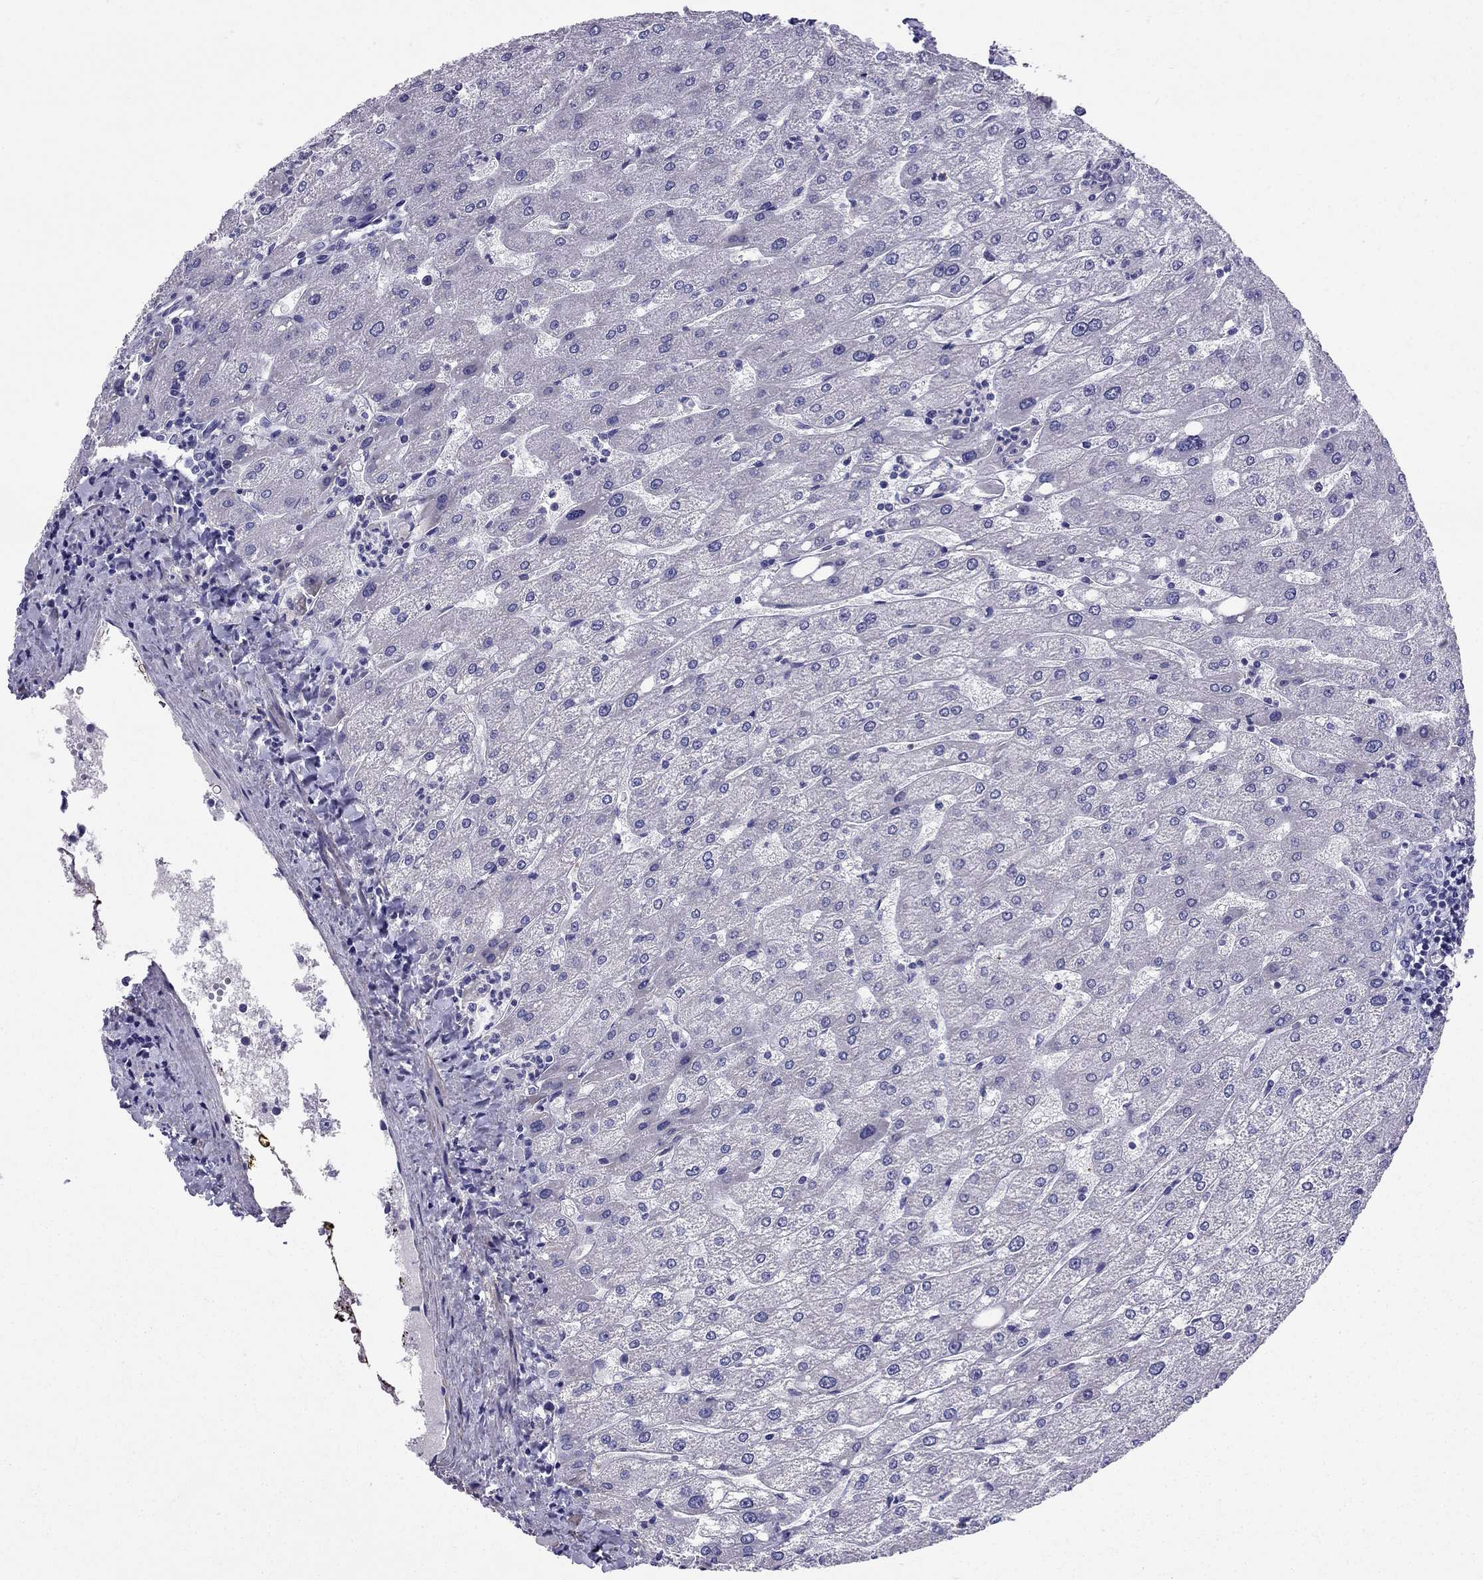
{"staining": {"intensity": "negative", "quantity": "none", "location": "none"}, "tissue": "liver", "cell_type": "Cholangiocytes", "image_type": "normal", "snomed": [{"axis": "morphology", "description": "Normal tissue, NOS"}, {"axis": "topography", "description": "Liver"}], "caption": "Immunohistochemical staining of benign liver demonstrates no significant staining in cholangiocytes.", "gene": "GPR50", "patient": {"sex": "male", "age": 67}}